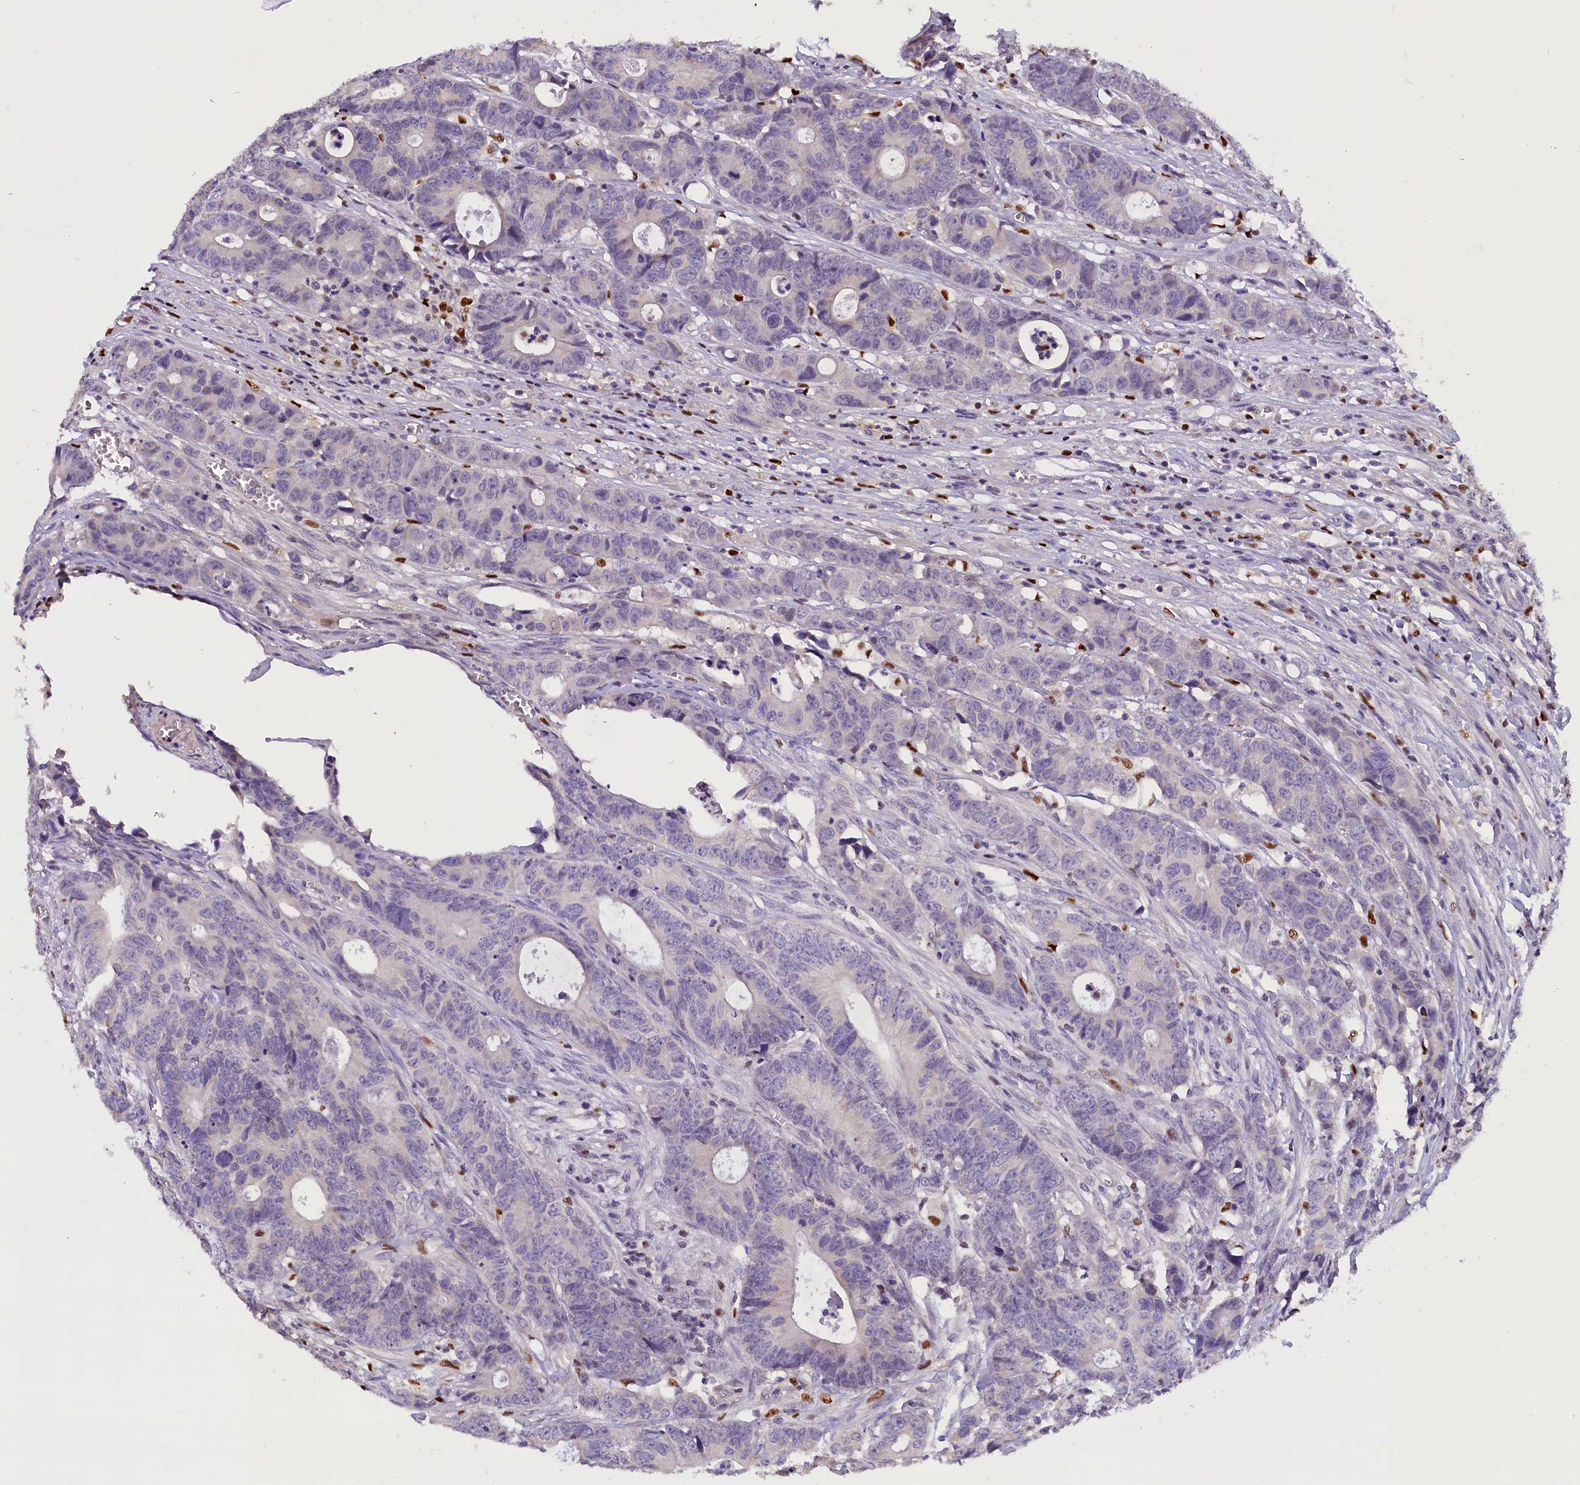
{"staining": {"intensity": "negative", "quantity": "none", "location": "none"}, "tissue": "colorectal cancer", "cell_type": "Tumor cells", "image_type": "cancer", "snomed": [{"axis": "morphology", "description": "Adenocarcinoma, NOS"}, {"axis": "topography", "description": "Colon"}], "caption": "IHC photomicrograph of neoplastic tissue: human colorectal cancer (adenocarcinoma) stained with DAB (3,3'-diaminobenzidine) reveals no significant protein expression in tumor cells. Nuclei are stained in blue.", "gene": "BTBD9", "patient": {"sex": "female", "age": 57}}